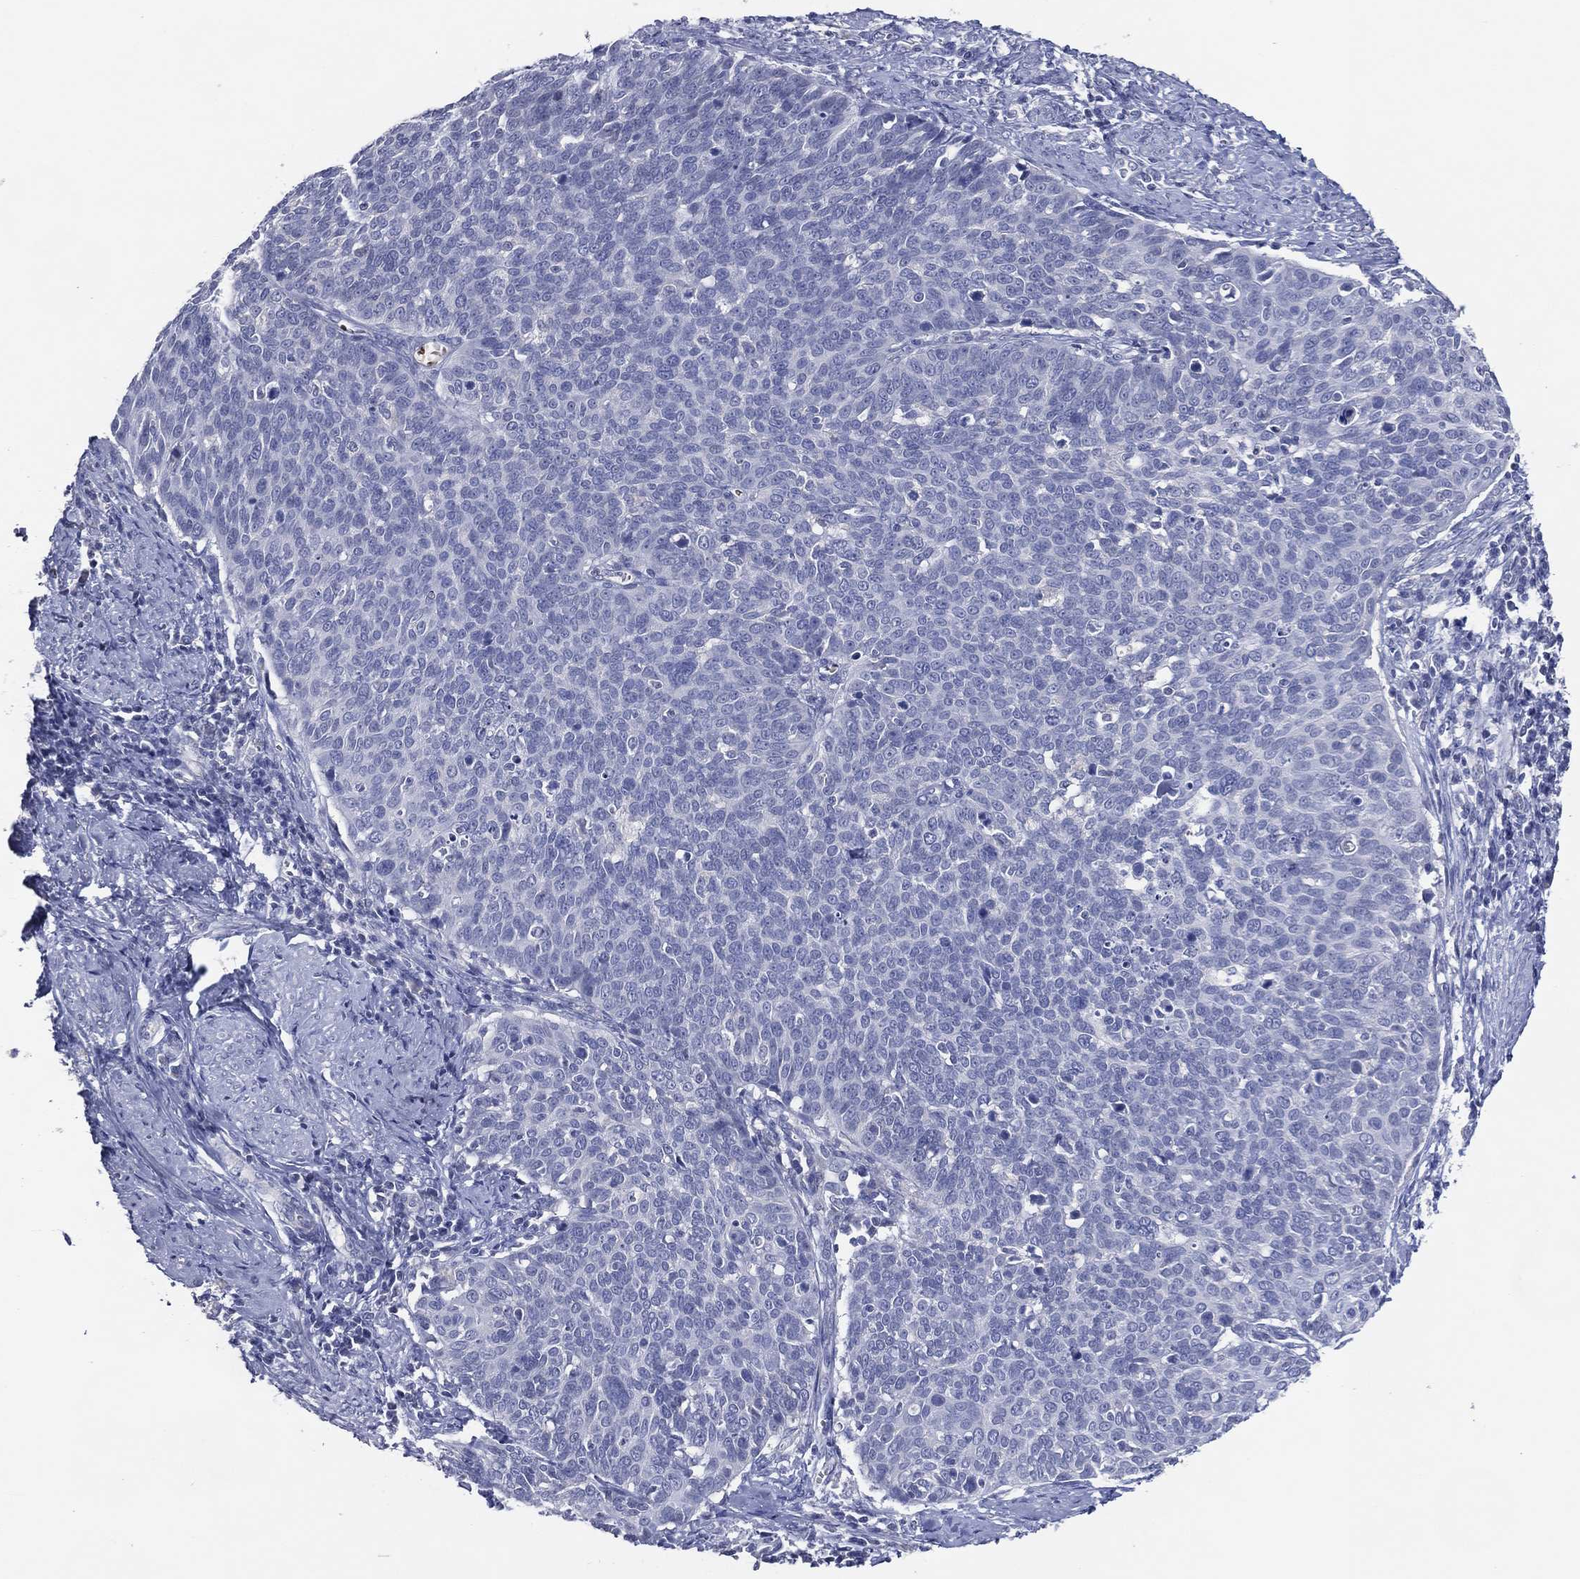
{"staining": {"intensity": "negative", "quantity": "none", "location": "none"}, "tissue": "cervical cancer", "cell_type": "Tumor cells", "image_type": "cancer", "snomed": [{"axis": "morphology", "description": "Normal tissue, NOS"}, {"axis": "morphology", "description": "Squamous cell carcinoma, NOS"}, {"axis": "topography", "description": "Cervix"}], "caption": "Immunohistochemistry (IHC) image of neoplastic tissue: human cervical squamous cell carcinoma stained with DAB displays no significant protein positivity in tumor cells.", "gene": "DNAH7", "patient": {"sex": "female", "age": 39}}